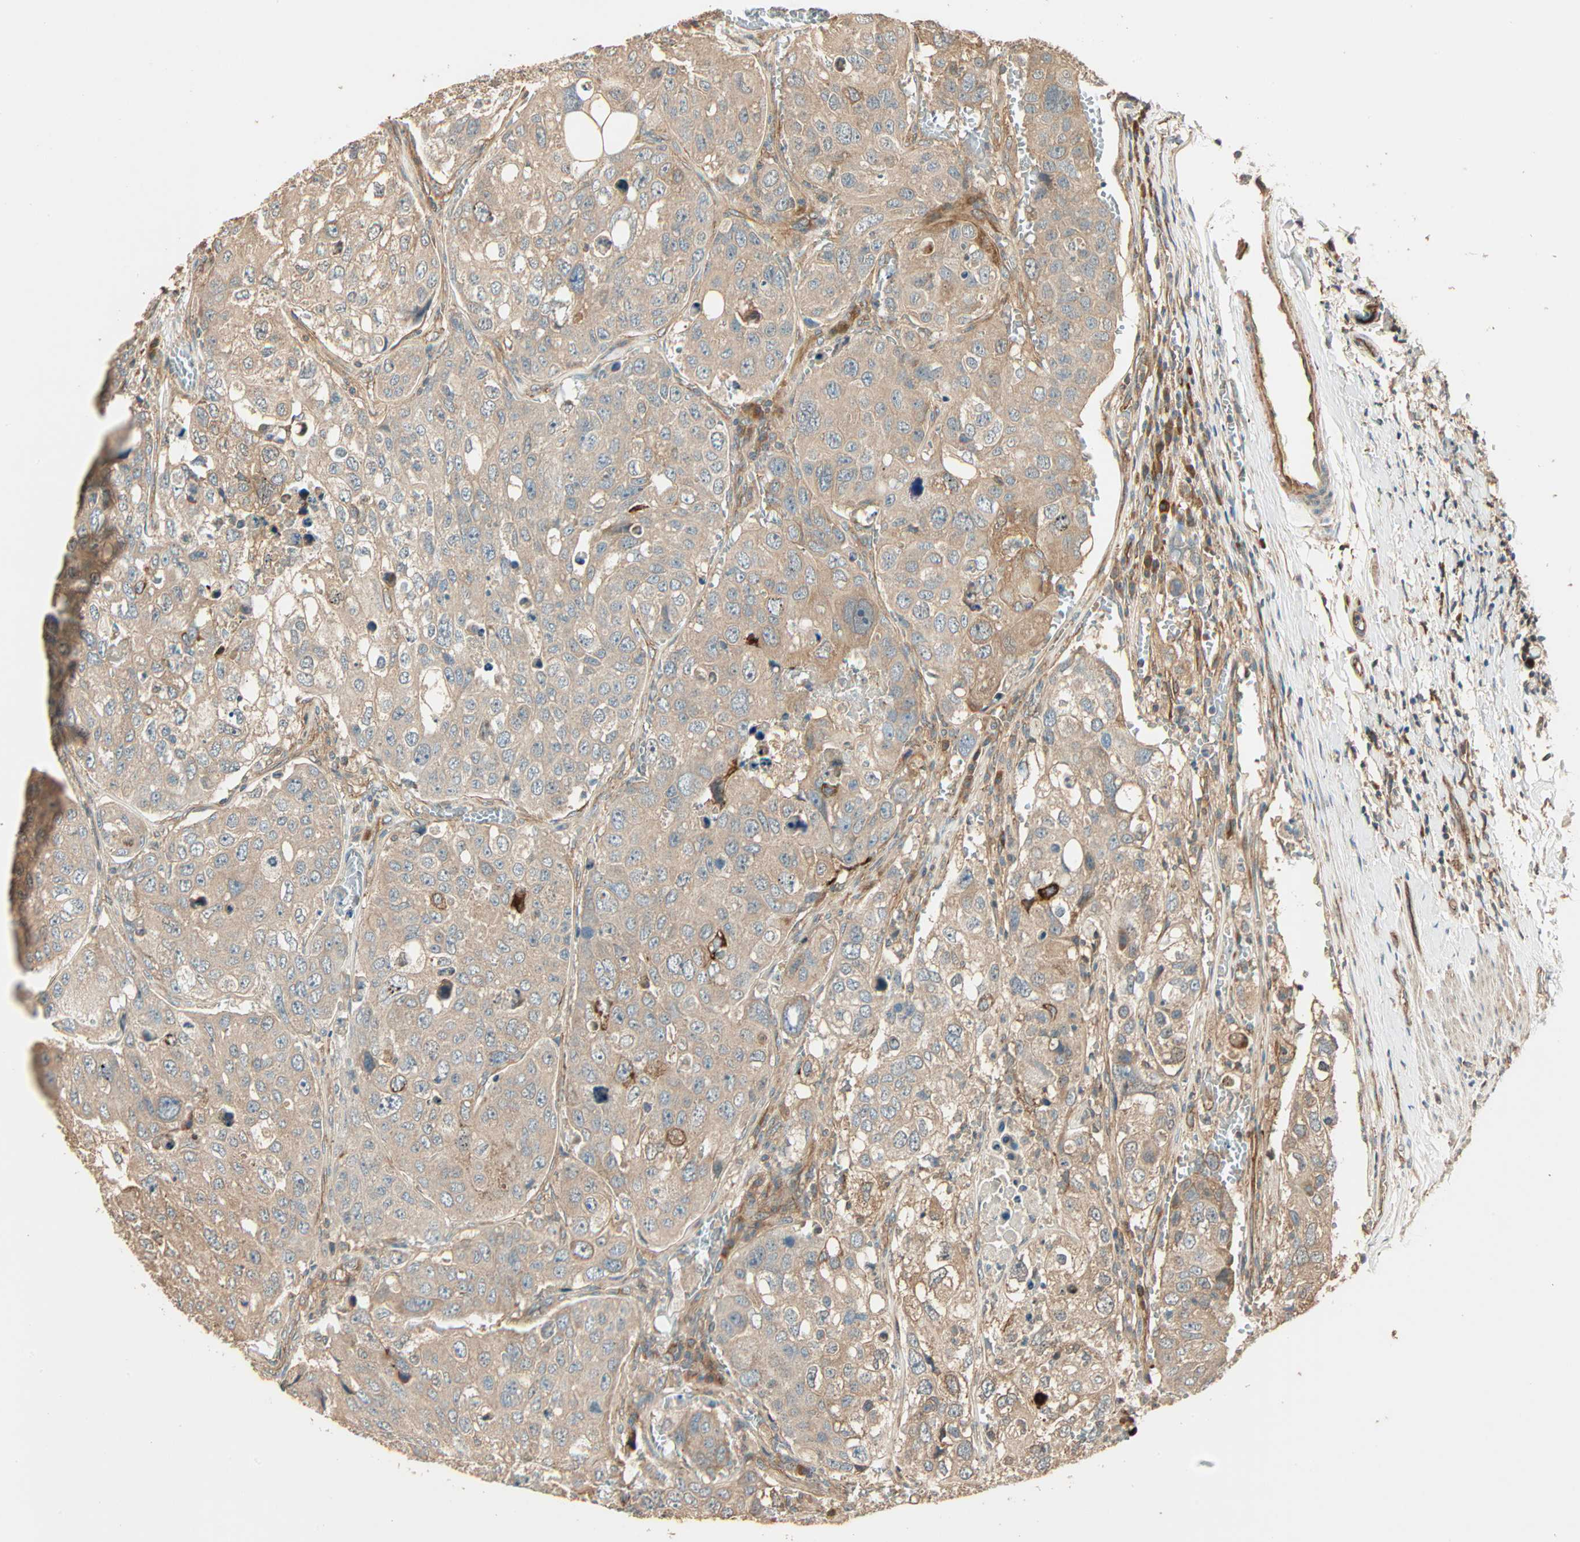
{"staining": {"intensity": "weak", "quantity": ">75%", "location": "cytoplasmic/membranous"}, "tissue": "urothelial cancer", "cell_type": "Tumor cells", "image_type": "cancer", "snomed": [{"axis": "morphology", "description": "Urothelial carcinoma, High grade"}, {"axis": "topography", "description": "Lymph node"}, {"axis": "topography", "description": "Urinary bladder"}], "caption": "Immunohistochemistry (IHC) (DAB) staining of human high-grade urothelial carcinoma displays weak cytoplasmic/membranous protein expression in about >75% of tumor cells.", "gene": "GALK1", "patient": {"sex": "male", "age": 51}}